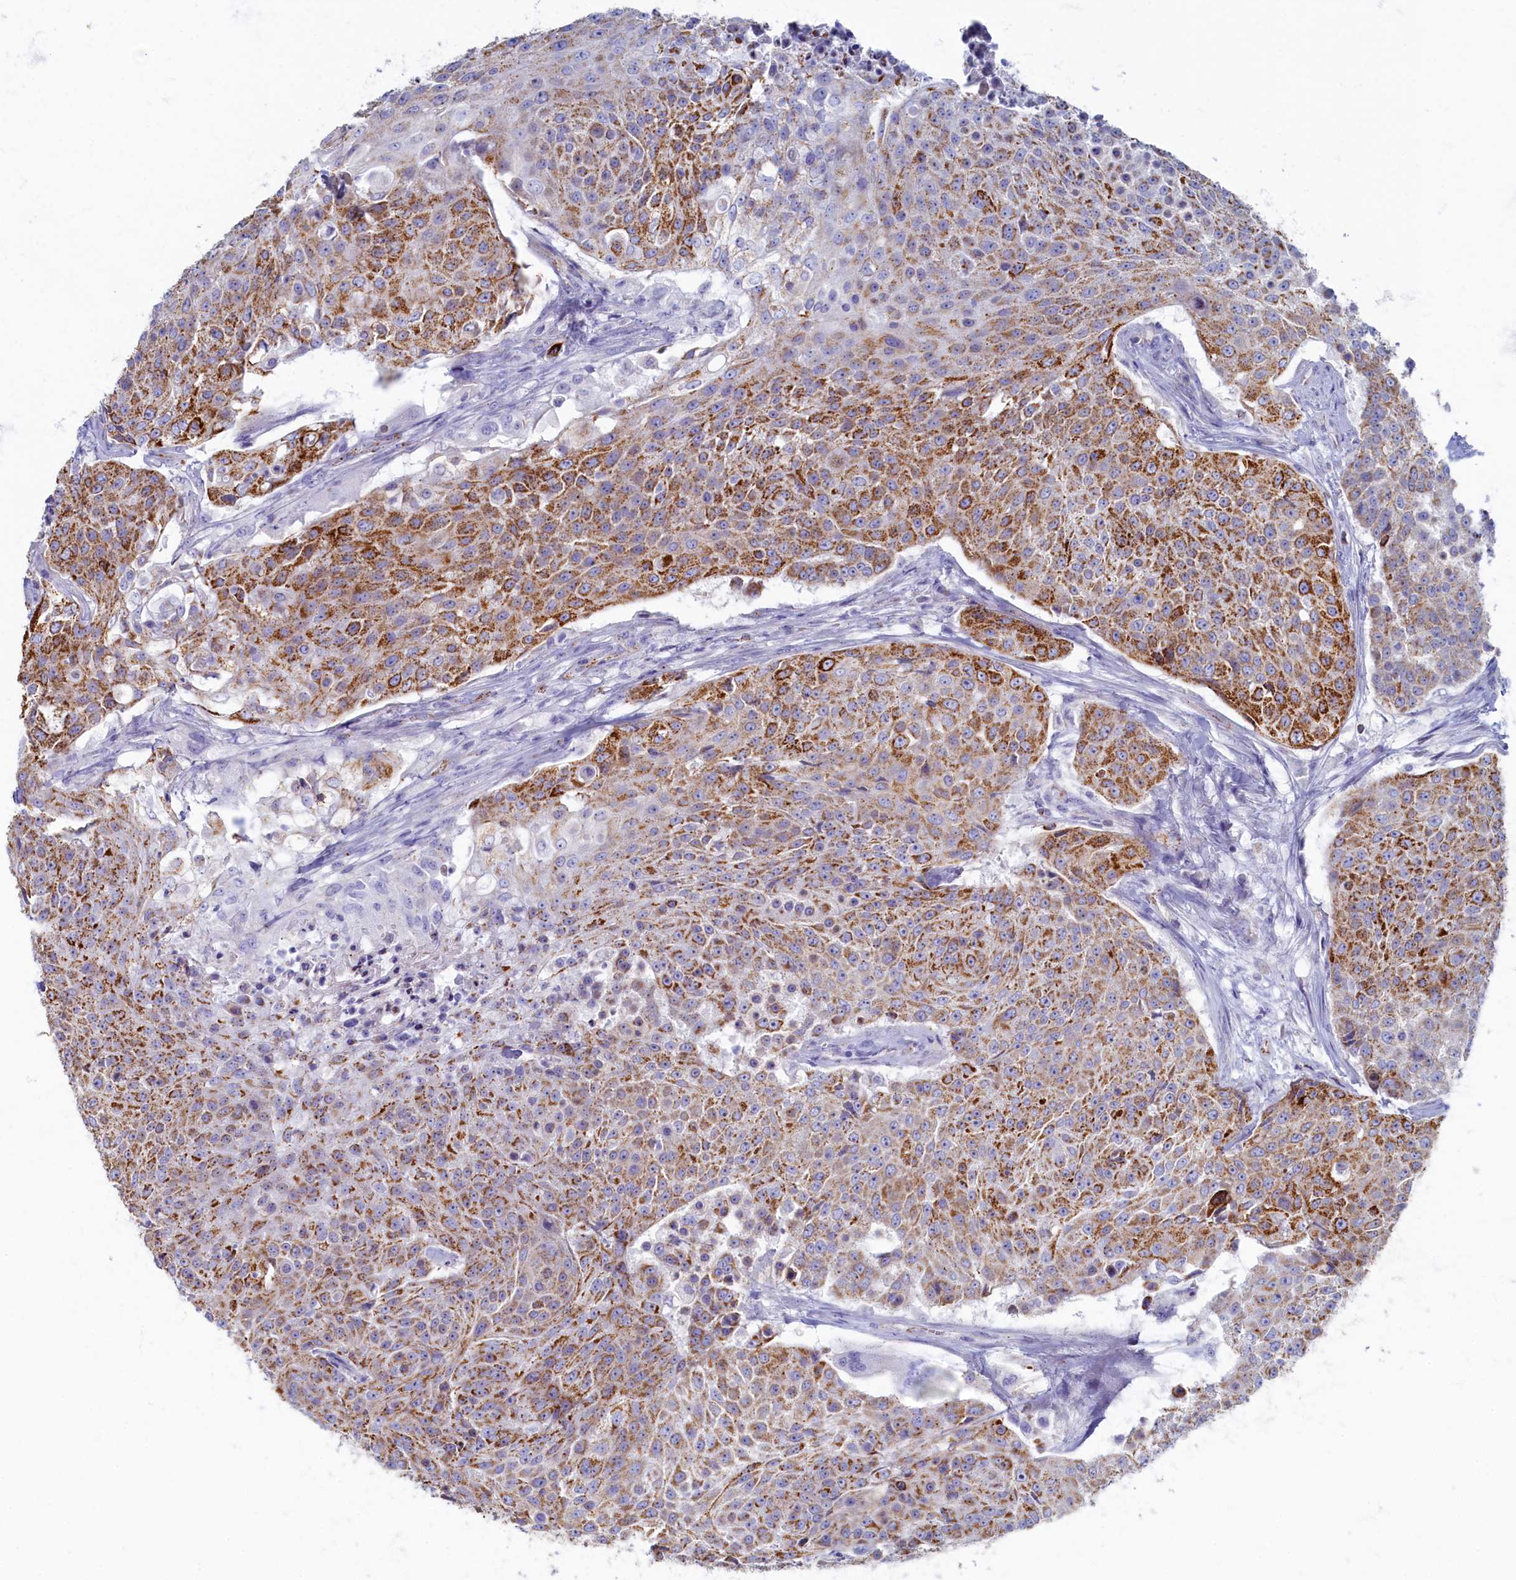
{"staining": {"intensity": "strong", "quantity": "25%-75%", "location": "cytoplasmic/membranous"}, "tissue": "urothelial cancer", "cell_type": "Tumor cells", "image_type": "cancer", "snomed": [{"axis": "morphology", "description": "Urothelial carcinoma, High grade"}, {"axis": "topography", "description": "Urinary bladder"}], "caption": "The histopathology image reveals immunohistochemical staining of urothelial cancer. There is strong cytoplasmic/membranous expression is appreciated in about 25%-75% of tumor cells.", "gene": "OCIAD2", "patient": {"sex": "female", "age": 63}}